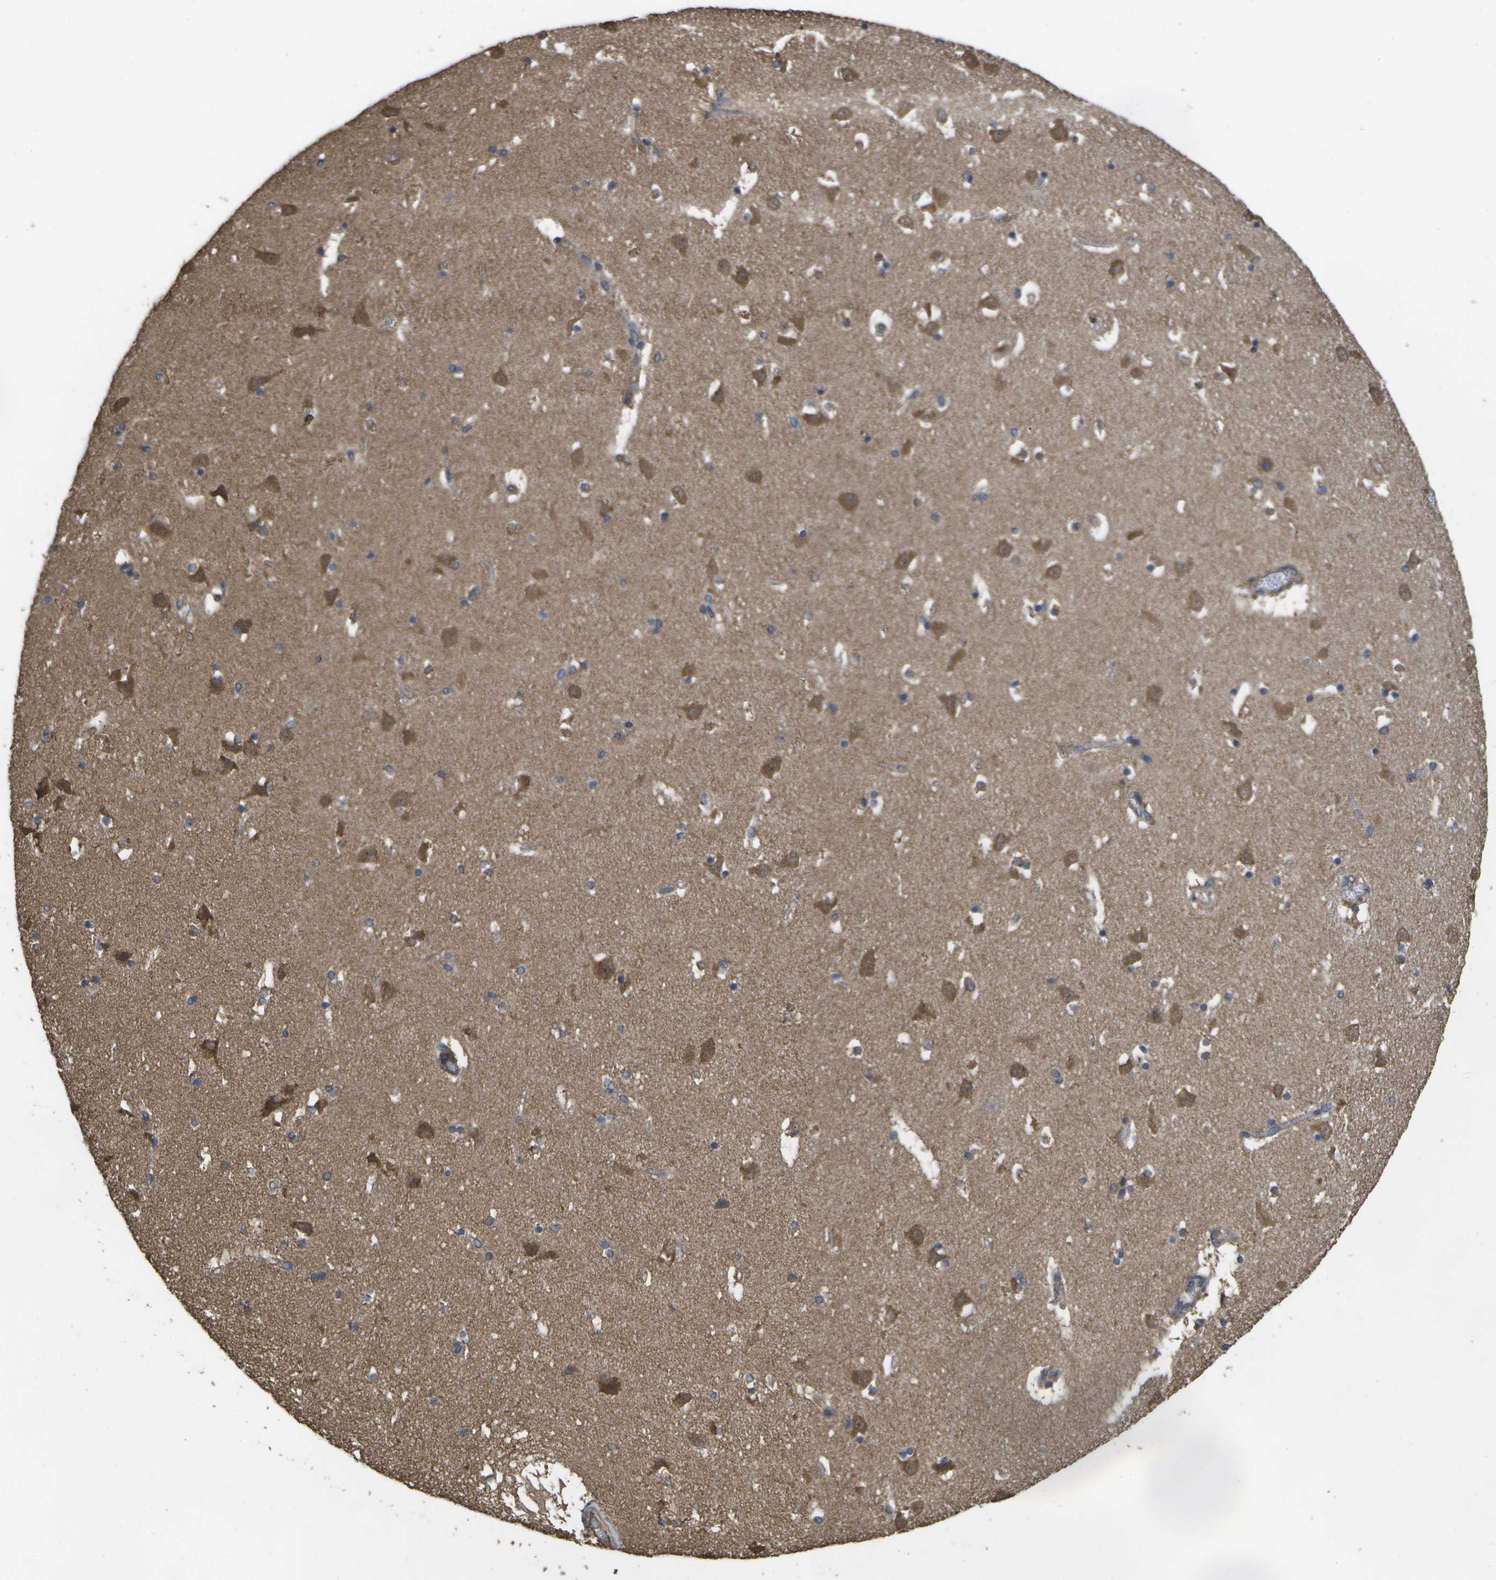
{"staining": {"intensity": "moderate", "quantity": "25%-75%", "location": "cytoplasmic/membranous"}, "tissue": "caudate", "cell_type": "Glial cells", "image_type": "normal", "snomed": [{"axis": "morphology", "description": "Normal tissue, NOS"}, {"axis": "topography", "description": "Lateral ventricle wall"}], "caption": "Immunohistochemistry (DAB) staining of unremarkable human caudate displays moderate cytoplasmic/membranous protein staining in approximately 25%-75% of glial cells. Immunohistochemistry (ihc) stains the protein in brown and the nuclei are stained blue.", "gene": "SACS", "patient": {"sex": "male", "age": 45}}